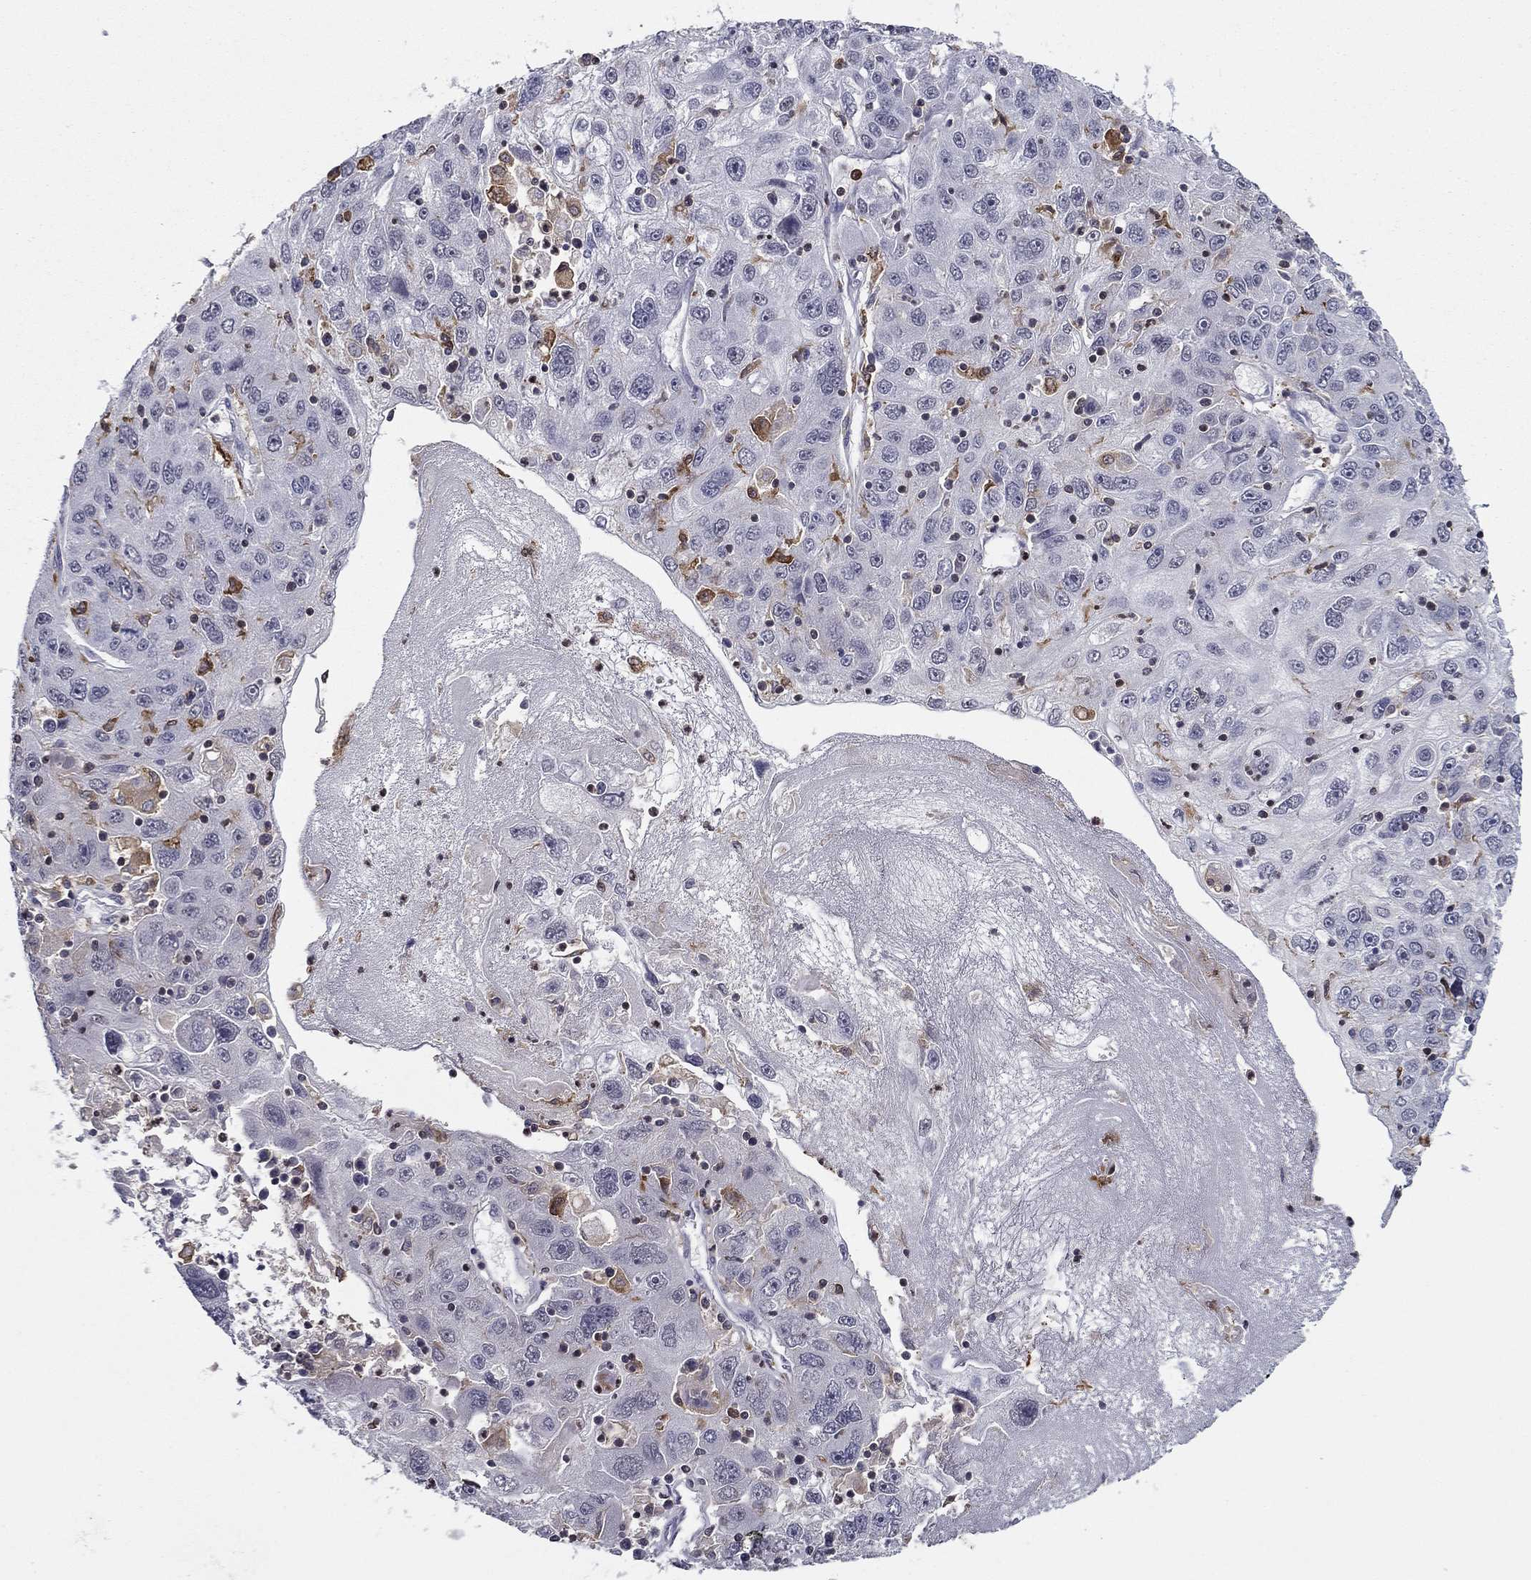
{"staining": {"intensity": "negative", "quantity": "none", "location": "none"}, "tissue": "stomach cancer", "cell_type": "Tumor cells", "image_type": "cancer", "snomed": [{"axis": "morphology", "description": "Adenocarcinoma, NOS"}, {"axis": "topography", "description": "Stomach"}], "caption": "Tumor cells show no significant protein staining in stomach adenocarcinoma.", "gene": "PLCB2", "patient": {"sex": "male", "age": 56}}